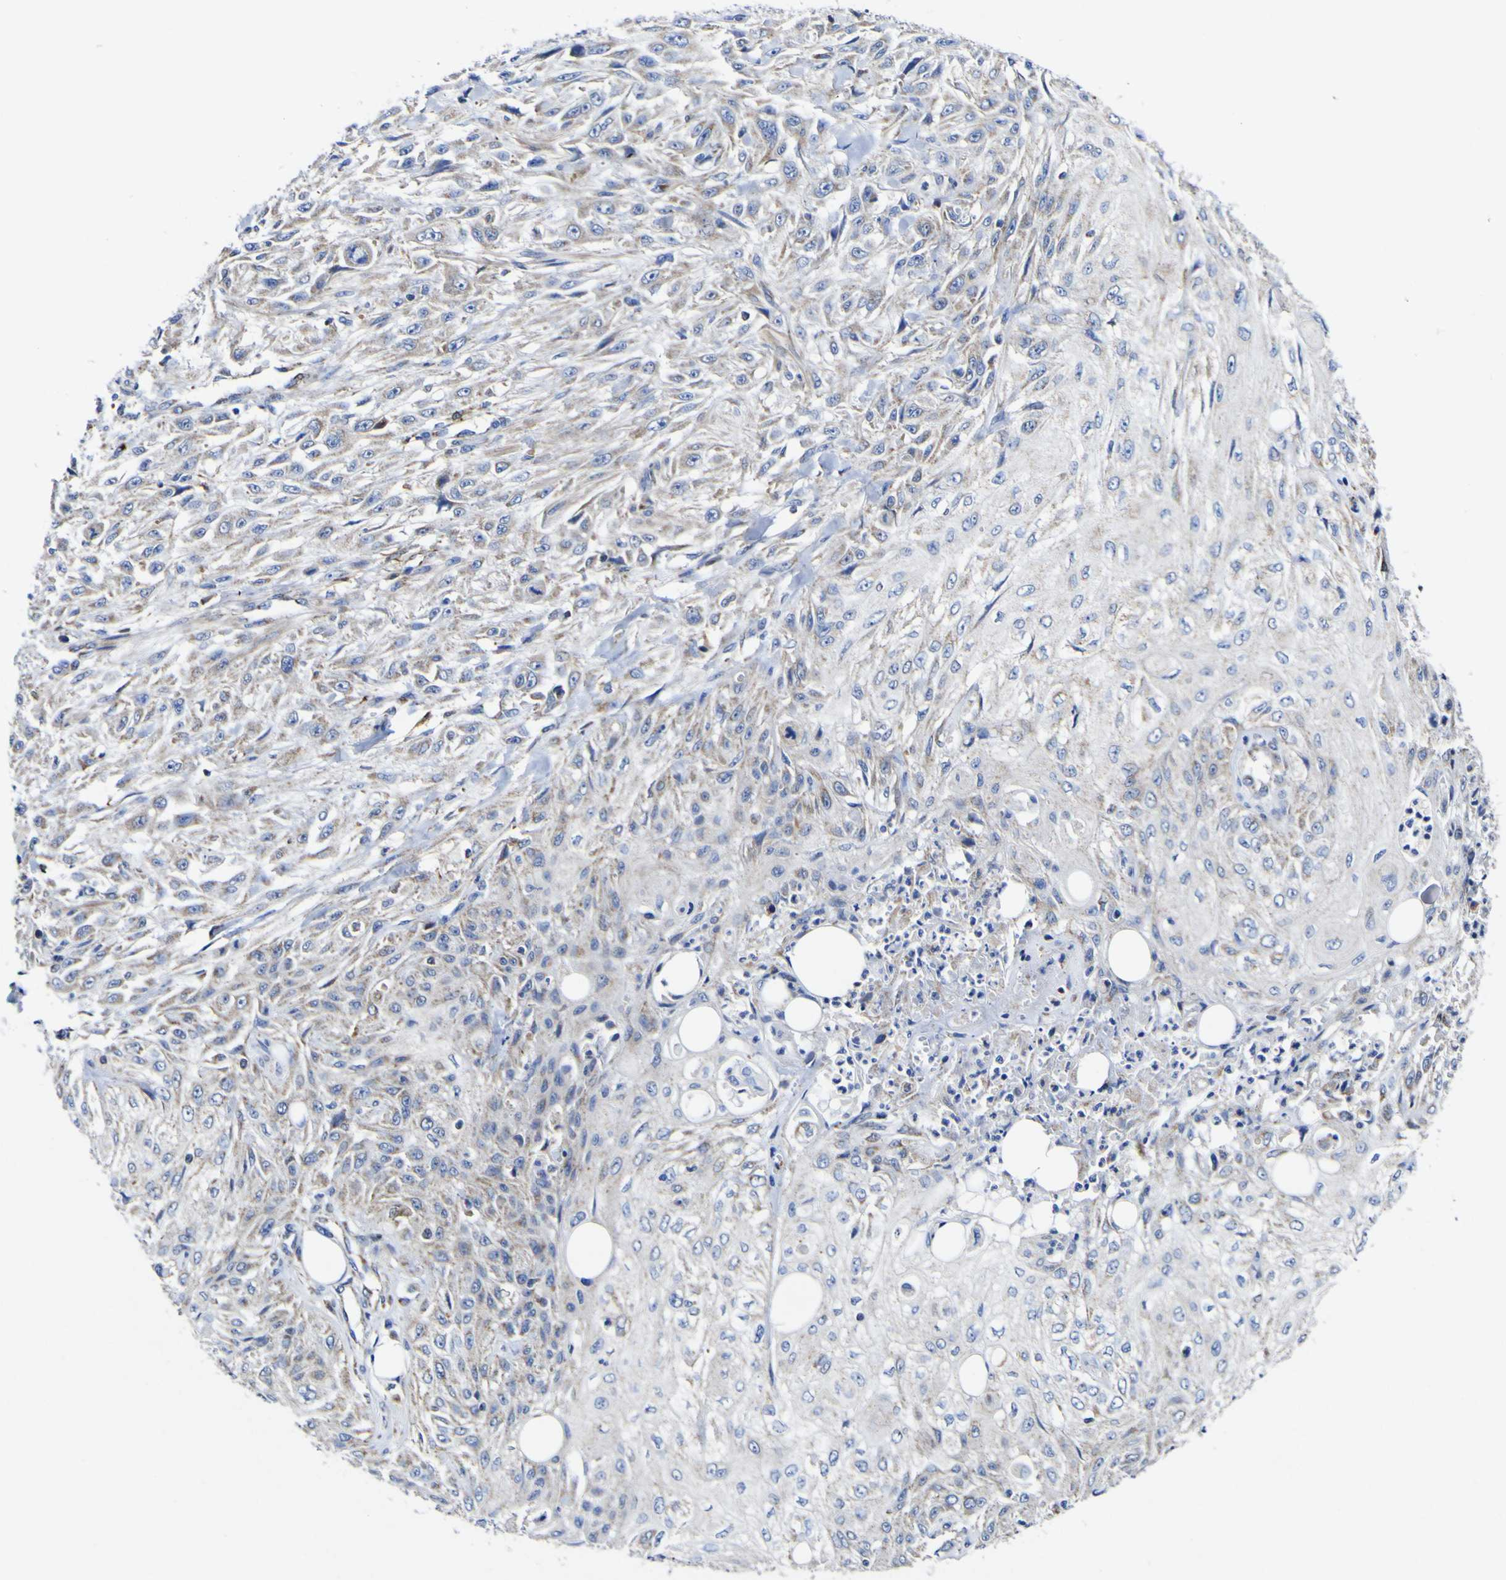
{"staining": {"intensity": "moderate", "quantity": "25%-75%", "location": "cytoplasmic/membranous"}, "tissue": "skin cancer", "cell_type": "Tumor cells", "image_type": "cancer", "snomed": [{"axis": "morphology", "description": "Squamous cell carcinoma, NOS"}, {"axis": "topography", "description": "Skin"}], "caption": "Protein analysis of skin squamous cell carcinoma tissue demonstrates moderate cytoplasmic/membranous staining in approximately 25%-75% of tumor cells.", "gene": "CCDC90B", "patient": {"sex": "male", "age": 75}}